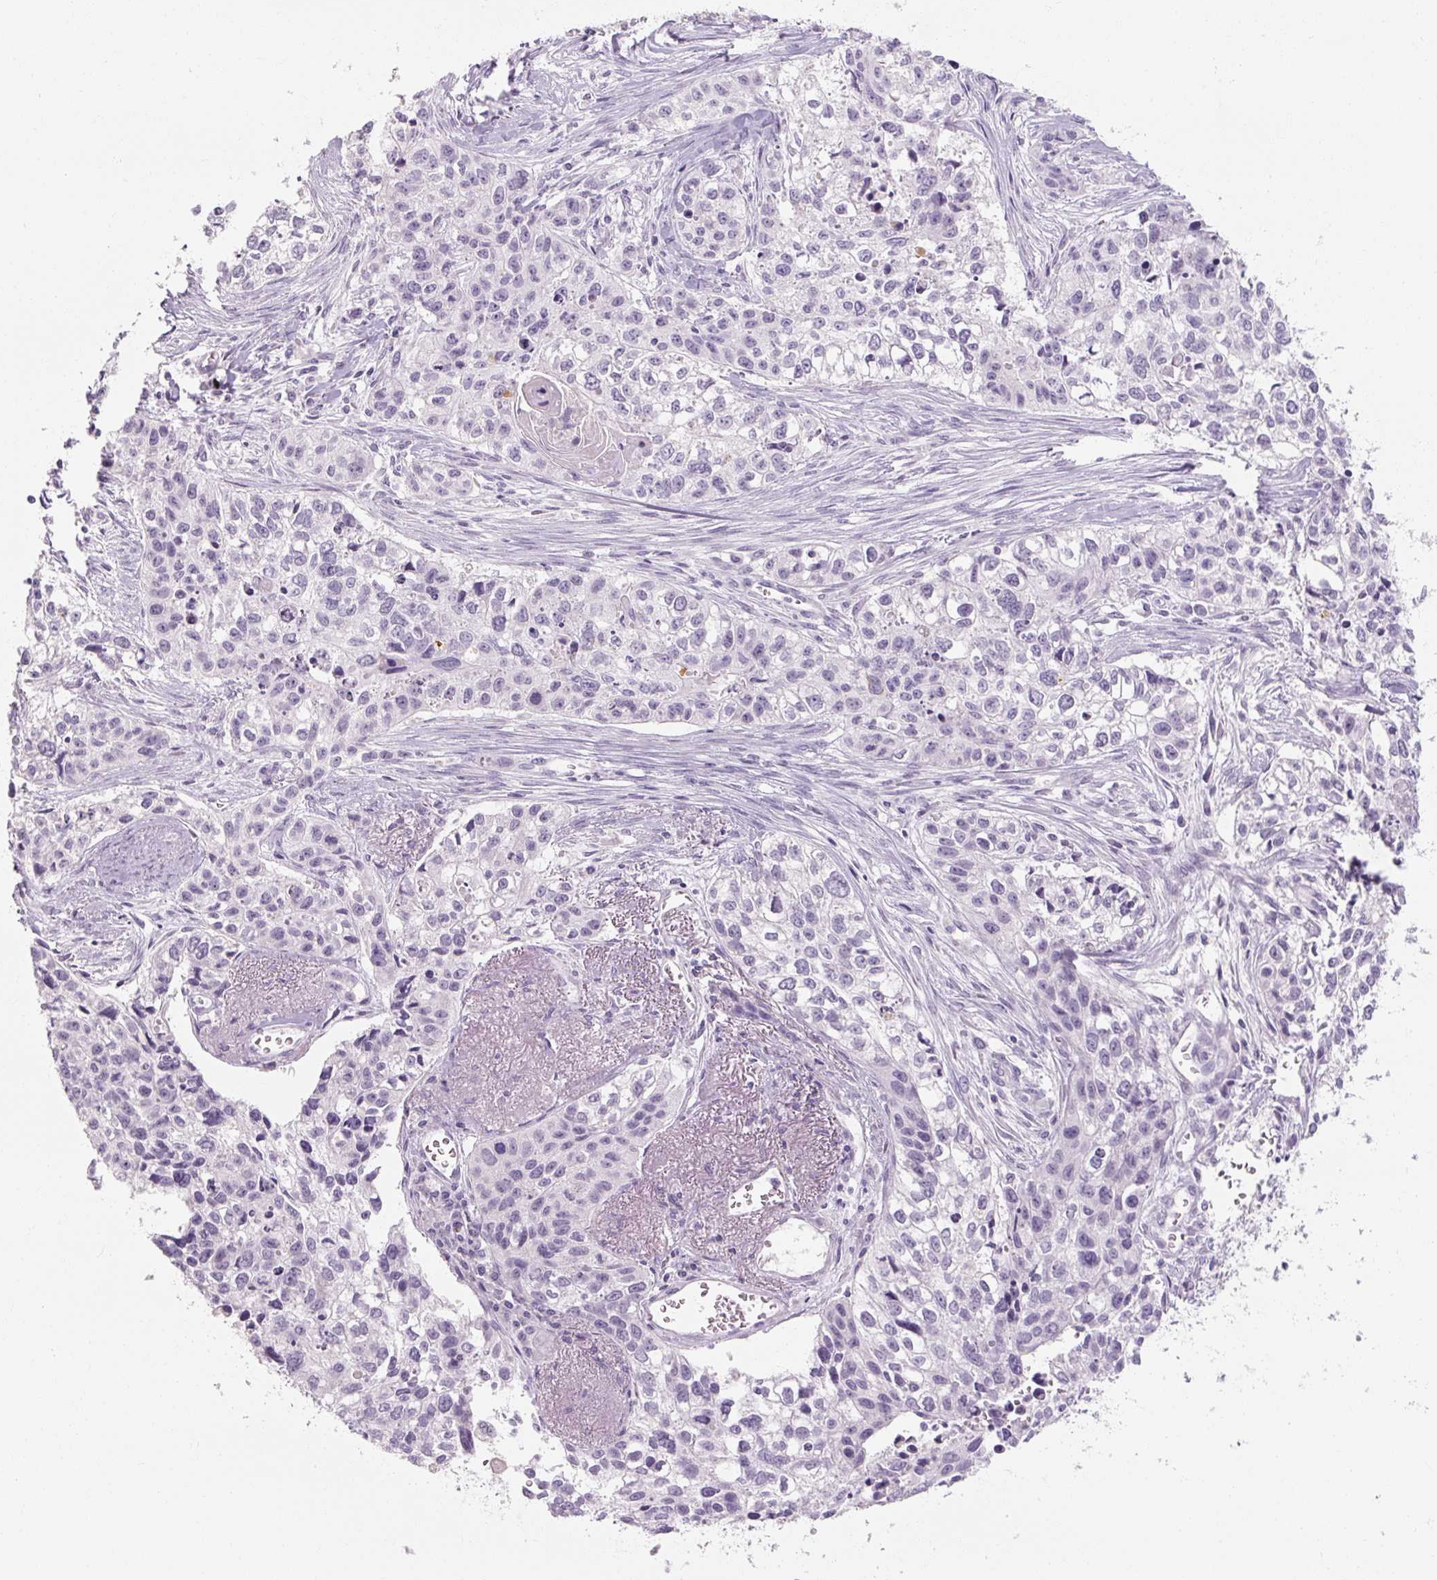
{"staining": {"intensity": "negative", "quantity": "none", "location": "none"}, "tissue": "lung cancer", "cell_type": "Tumor cells", "image_type": "cancer", "snomed": [{"axis": "morphology", "description": "Squamous cell carcinoma, NOS"}, {"axis": "topography", "description": "Lung"}], "caption": "Tumor cells show no significant staining in lung cancer. Nuclei are stained in blue.", "gene": "NFE2L3", "patient": {"sex": "male", "age": 74}}